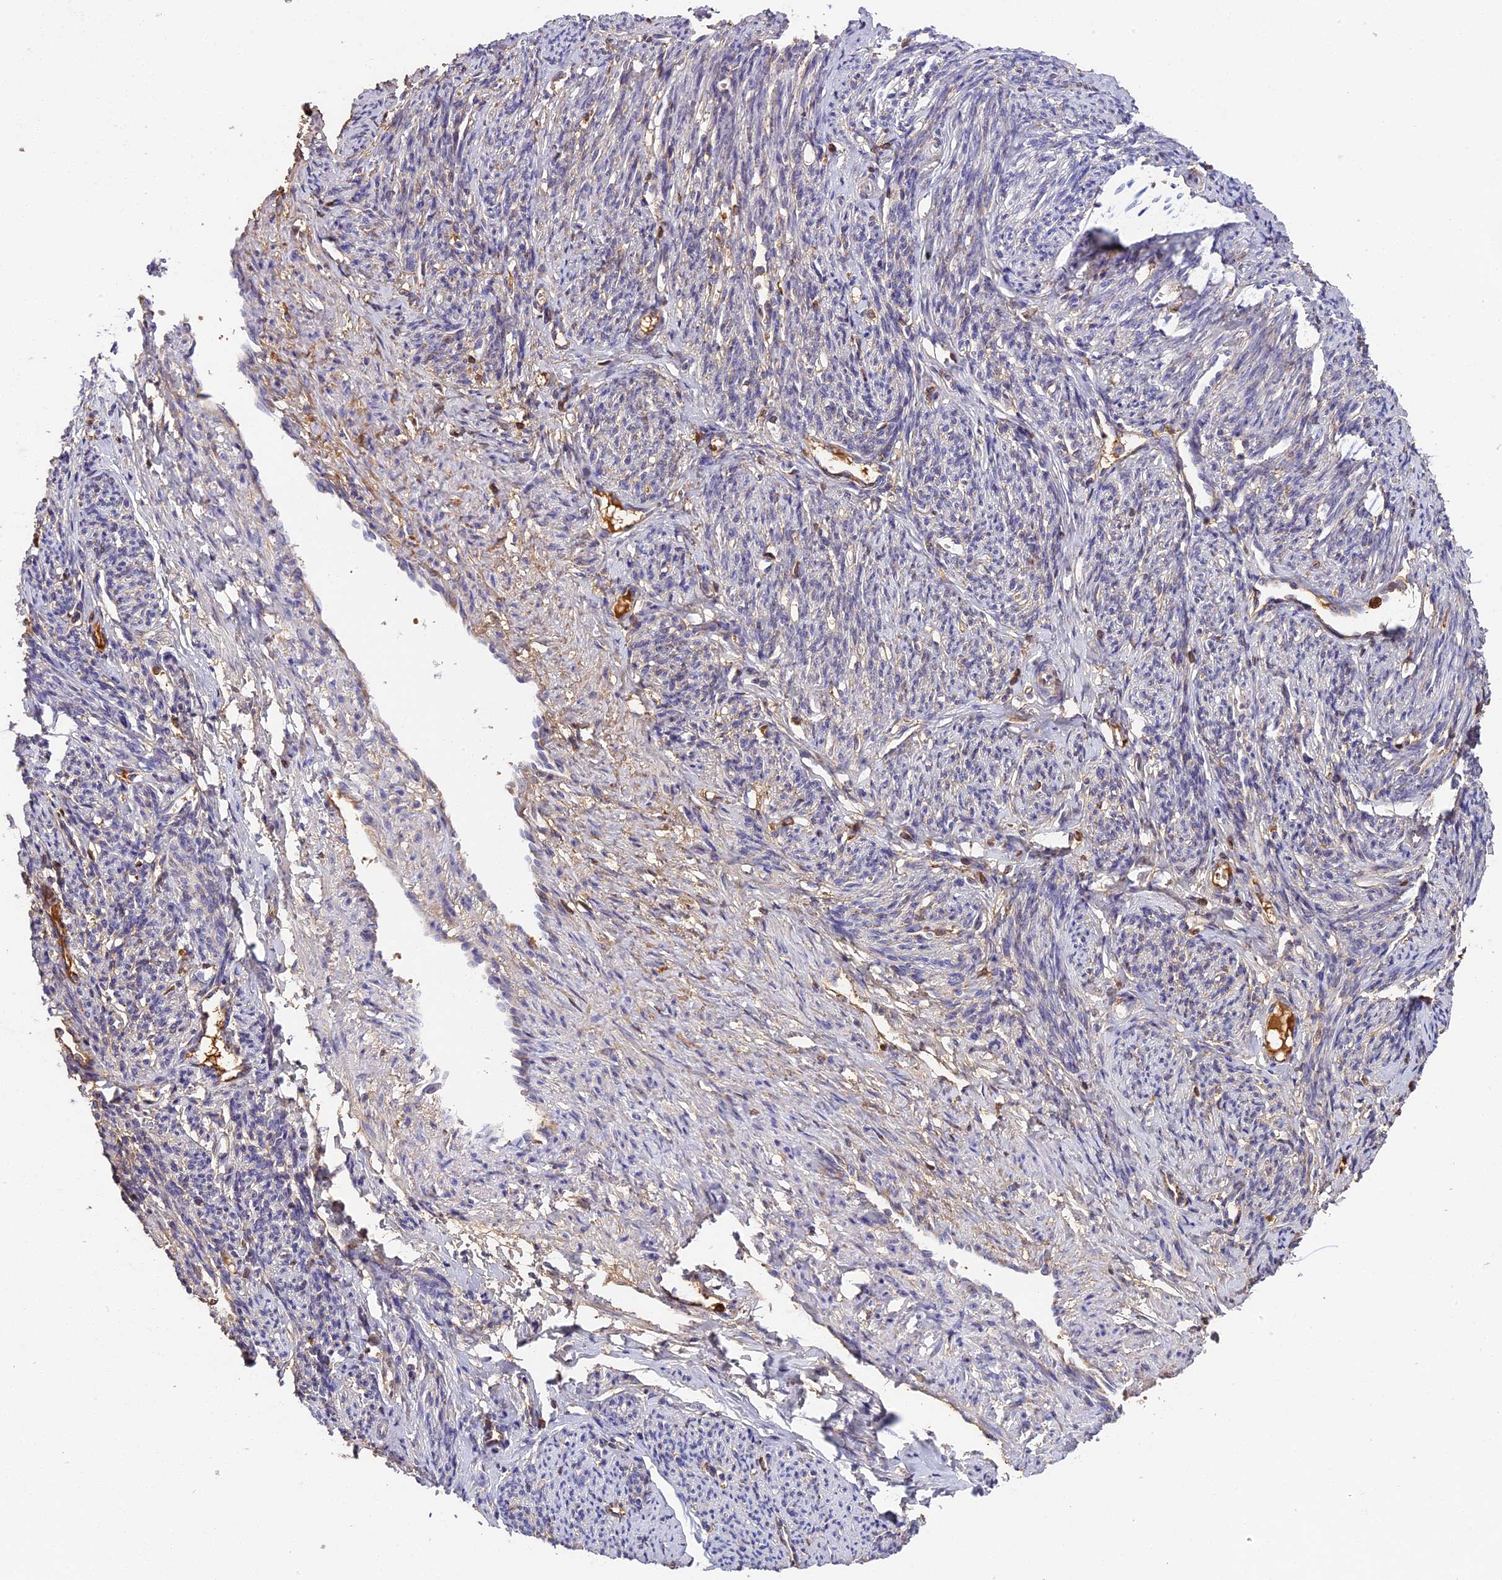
{"staining": {"intensity": "weak", "quantity": "25%-75%", "location": "cytoplasmic/membranous"}, "tissue": "smooth muscle", "cell_type": "Smooth muscle cells", "image_type": "normal", "snomed": [{"axis": "morphology", "description": "Normal tissue, NOS"}, {"axis": "topography", "description": "Smooth muscle"}, {"axis": "topography", "description": "Uterus"}], "caption": "Immunohistochemical staining of benign human smooth muscle shows 25%-75% levels of weak cytoplasmic/membranous protein positivity in approximately 25%-75% of smooth muscle cells.", "gene": "ADGRD1", "patient": {"sex": "female", "age": 59}}